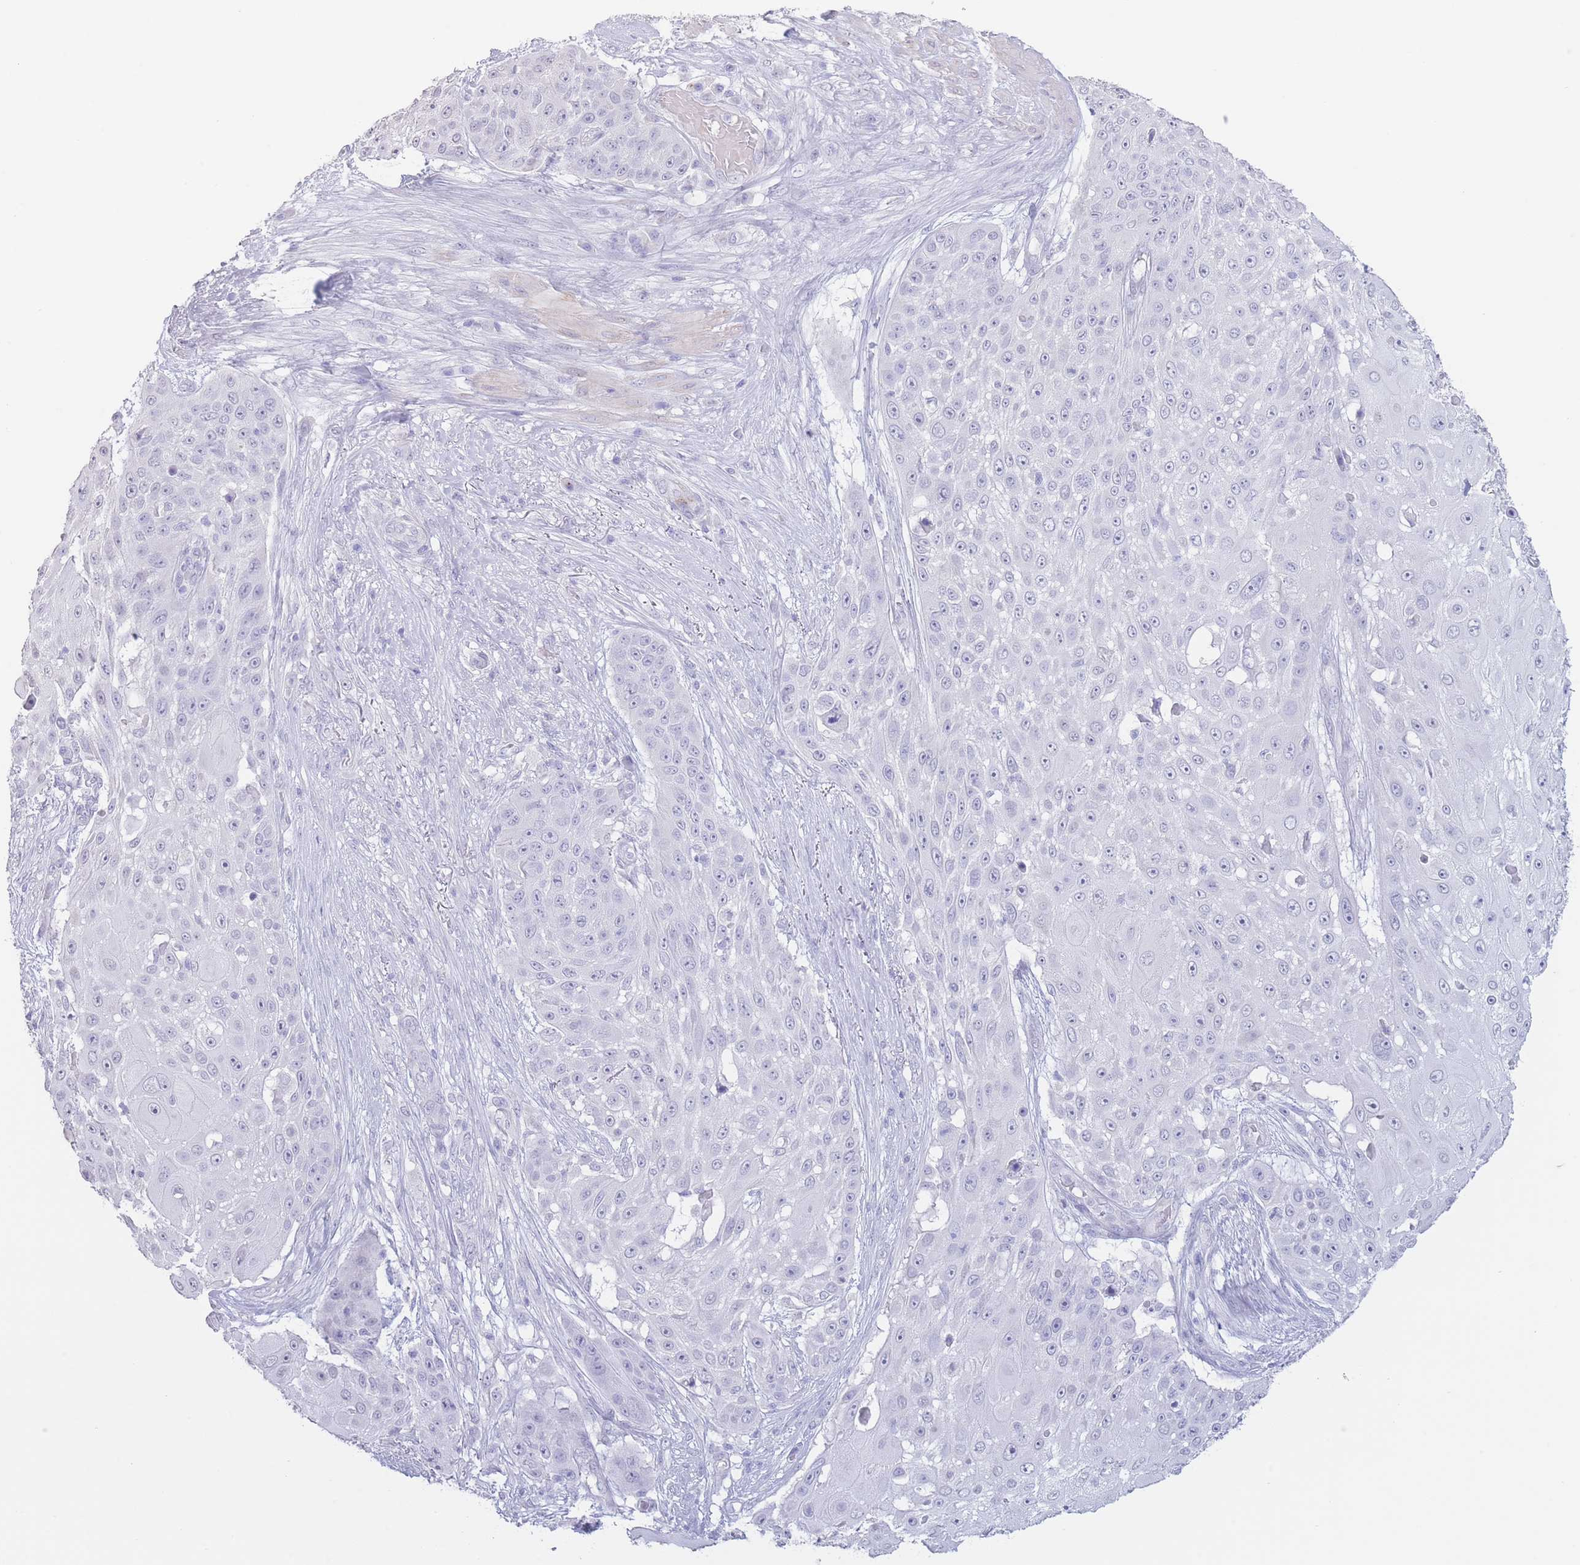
{"staining": {"intensity": "negative", "quantity": "none", "location": "none"}, "tissue": "skin cancer", "cell_type": "Tumor cells", "image_type": "cancer", "snomed": [{"axis": "morphology", "description": "Squamous cell carcinoma, NOS"}, {"axis": "topography", "description": "Skin"}], "caption": "The image displays no staining of tumor cells in skin squamous cell carcinoma. (DAB (3,3'-diaminobenzidine) immunohistochemistry (IHC), high magnification).", "gene": "PKLR", "patient": {"sex": "female", "age": 86}}